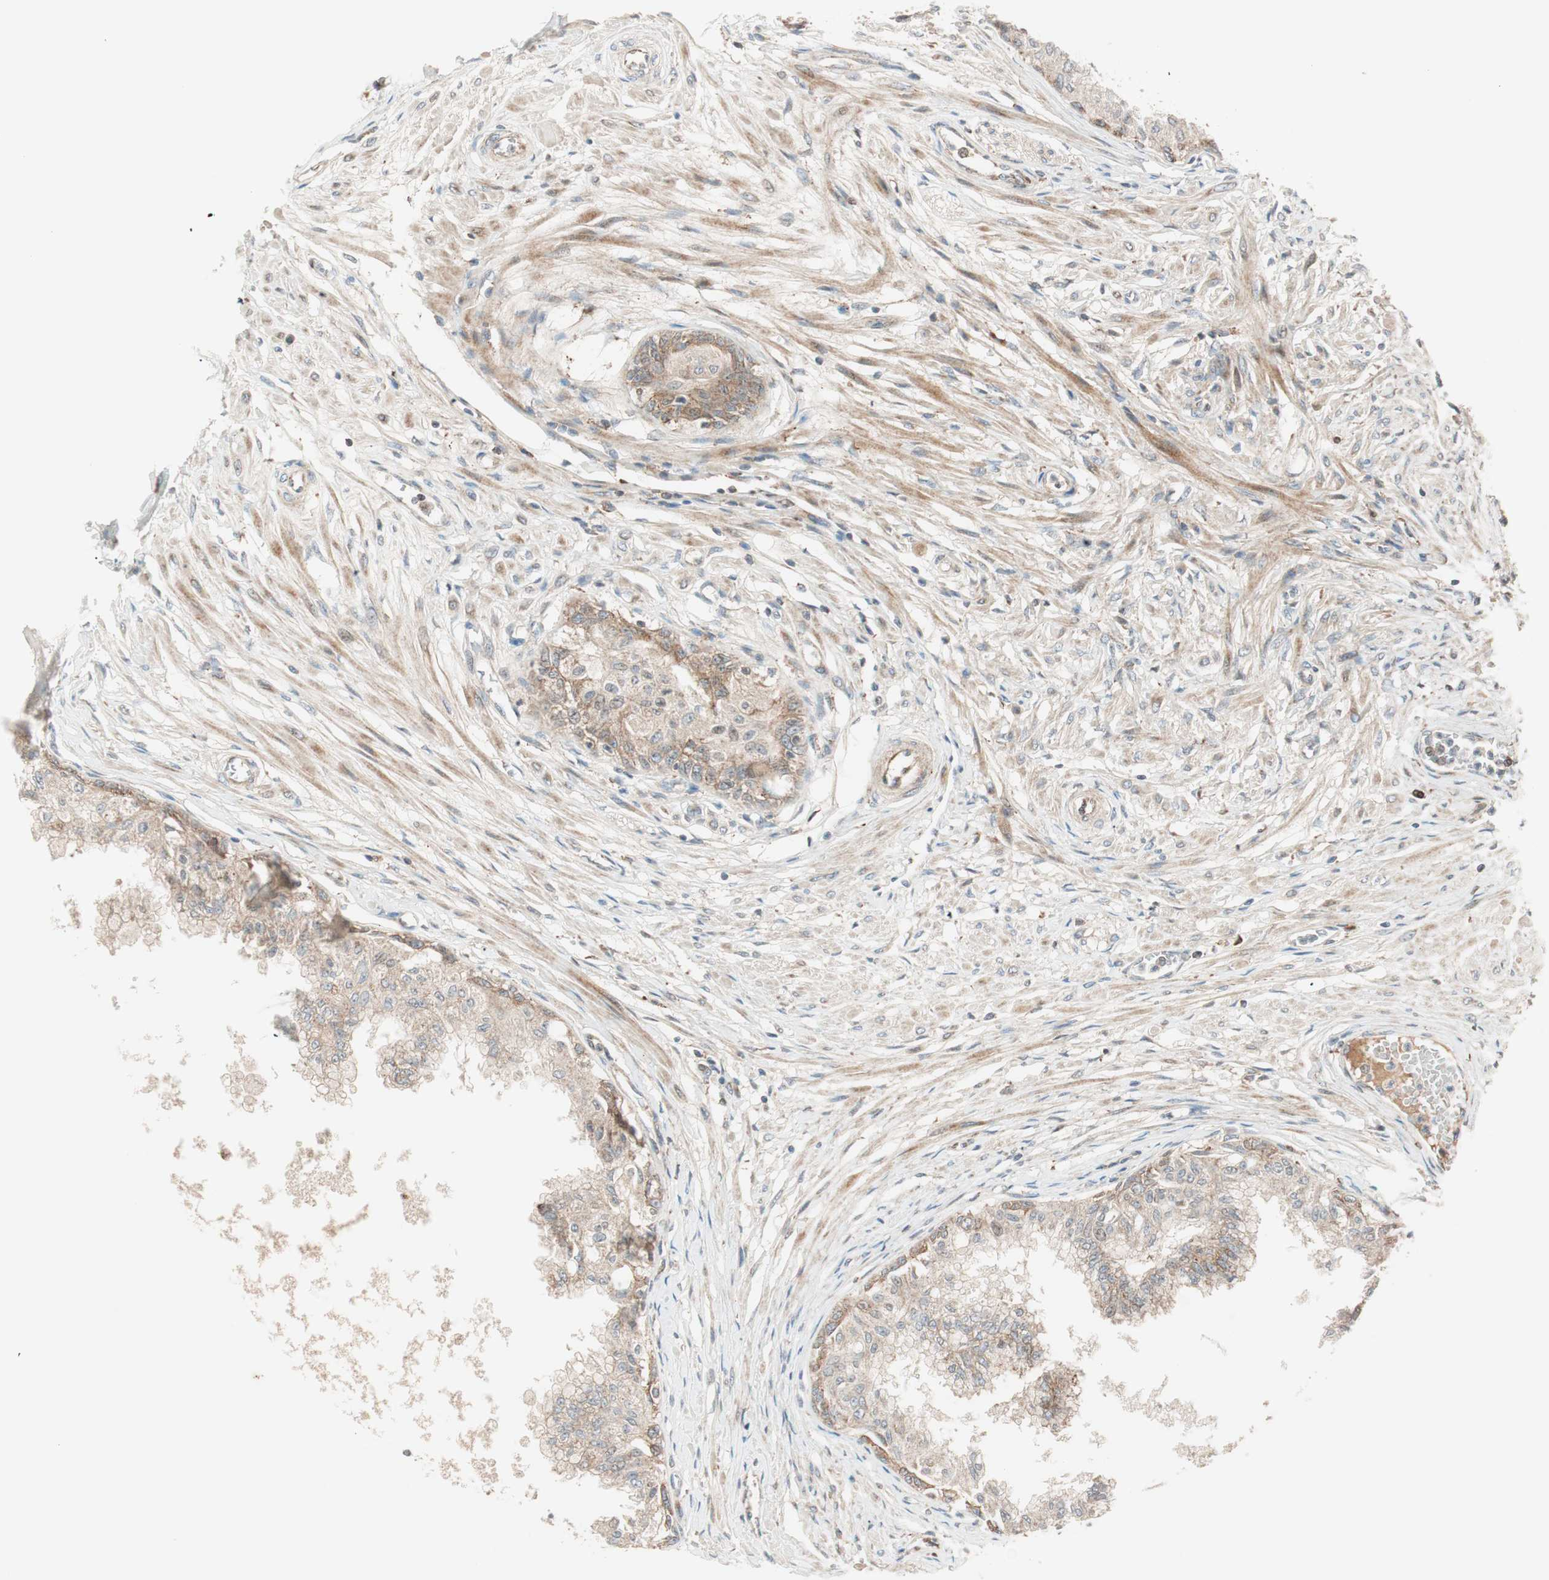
{"staining": {"intensity": "moderate", "quantity": ">75%", "location": "cytoplasmic/membranous"}, "tissue": "prostate", "cell_type": "Glandular cells", "image_type": "normal", "snomed": [{"axis": "morphology", "description": "Normal tissue, NOS"}, {"axis": "topography", "description": "Prostate"}, {"axis": "topography", "description": "Seminal veicle"}], "caption": "The histopathology image displays staining of benign prostate, revealing moderate cytoplasmic/membranous protein staining (brown color) within glandular cells.", "gene": "ABI1", "patient": {"sex": "male", "age": 60}}